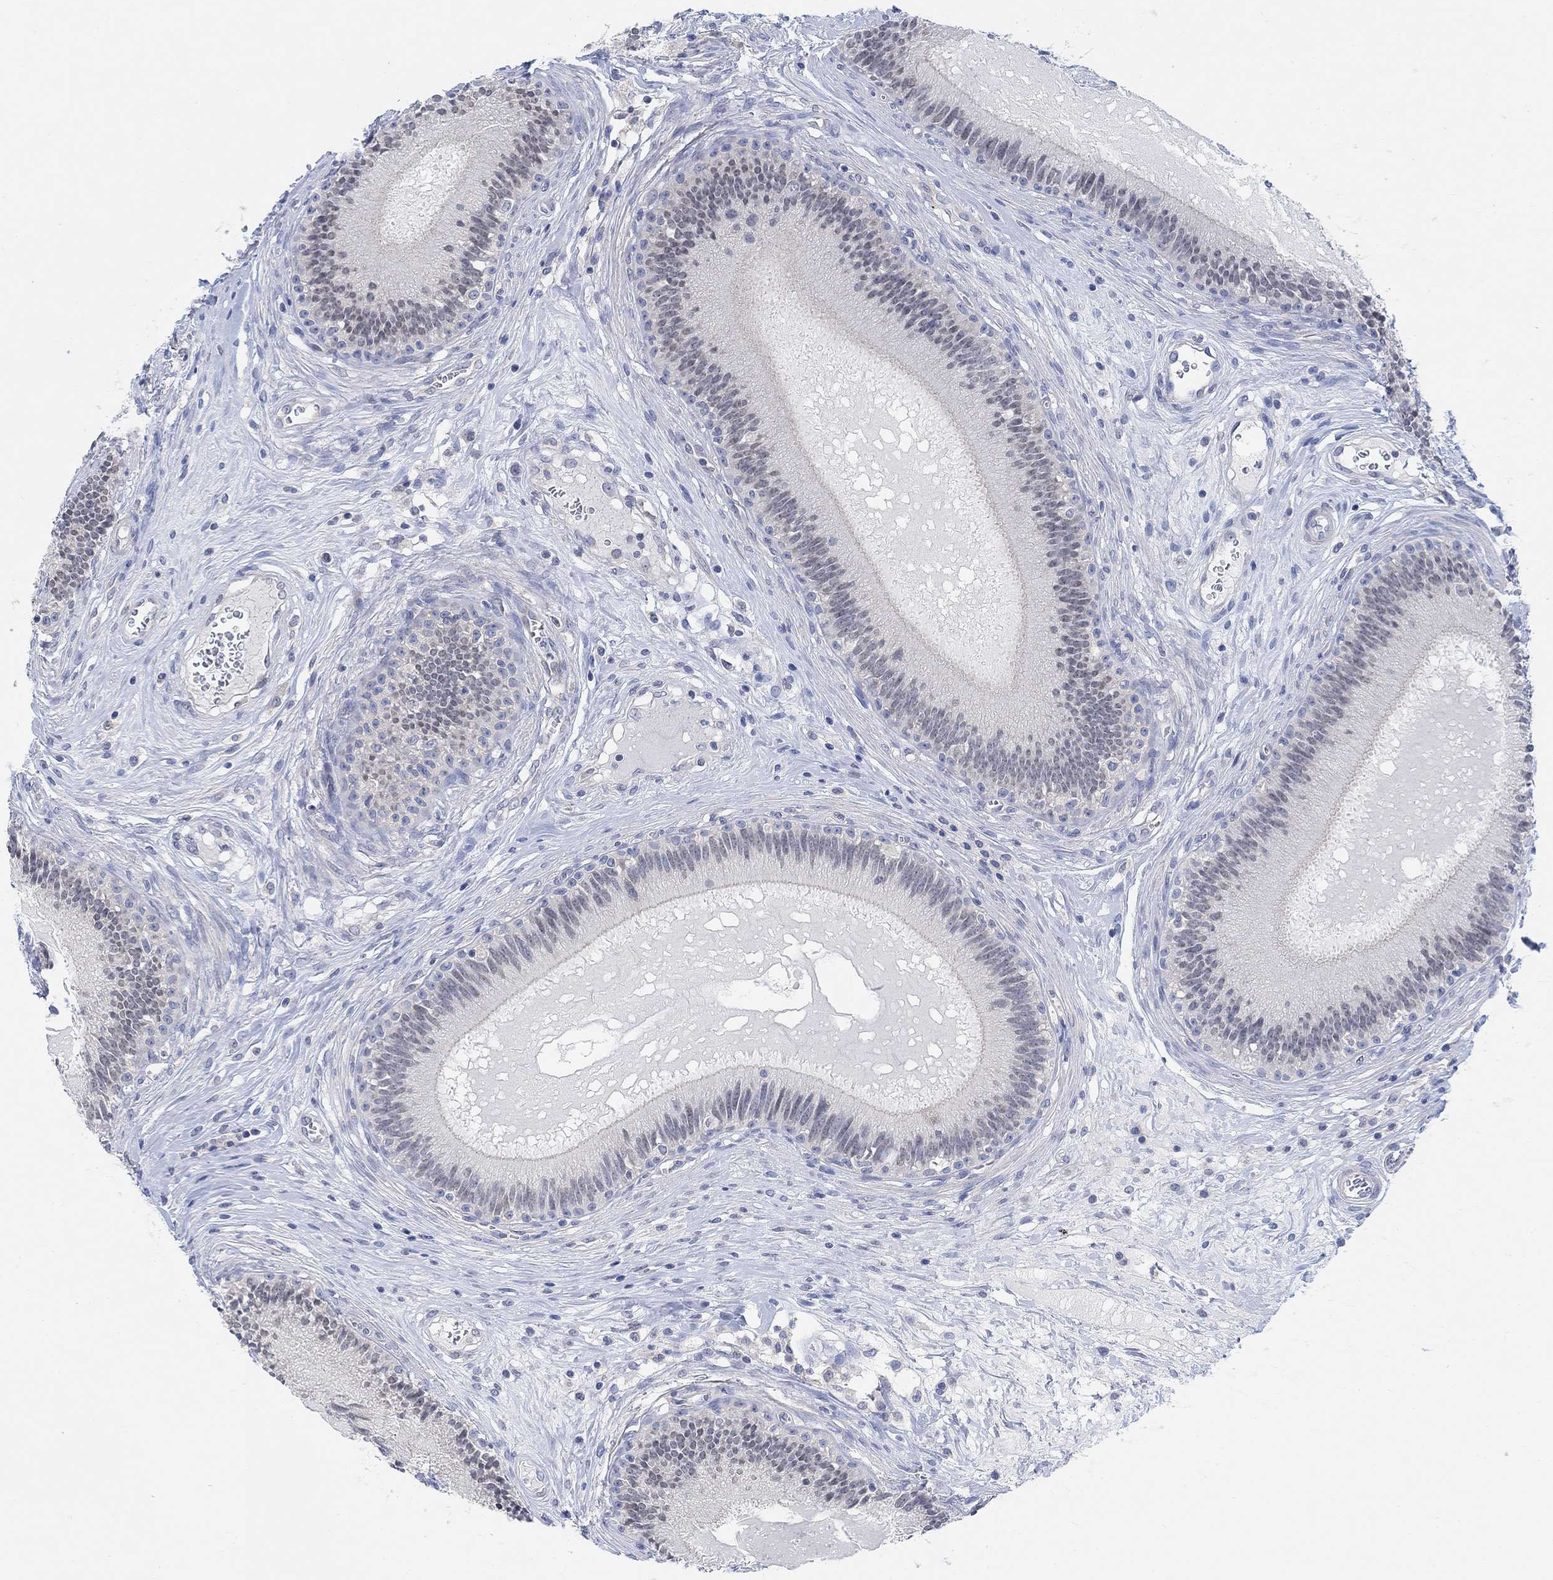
{"staining": {"intensity": "negative", "quantity": "none", "location": "none"}, "tissue": "epididymis", "cell_type": "Glandular cells", "image_type": "normal", "snomed": [{"axis": "morphology", "description": "Normal tissue, NOS"}, {"axis": "topography", "description": "Epididymis"}], "caption": "A histopathology image of epididymis stained for a protein shows no brown staining in glandular cells. (Brightfield microscopy of DAB (3,3'-diaminobenzidine) immunohistochemistry at high magnification).", "gene": "RIMS1", "patient": {"sex": "male", "age": 27}}